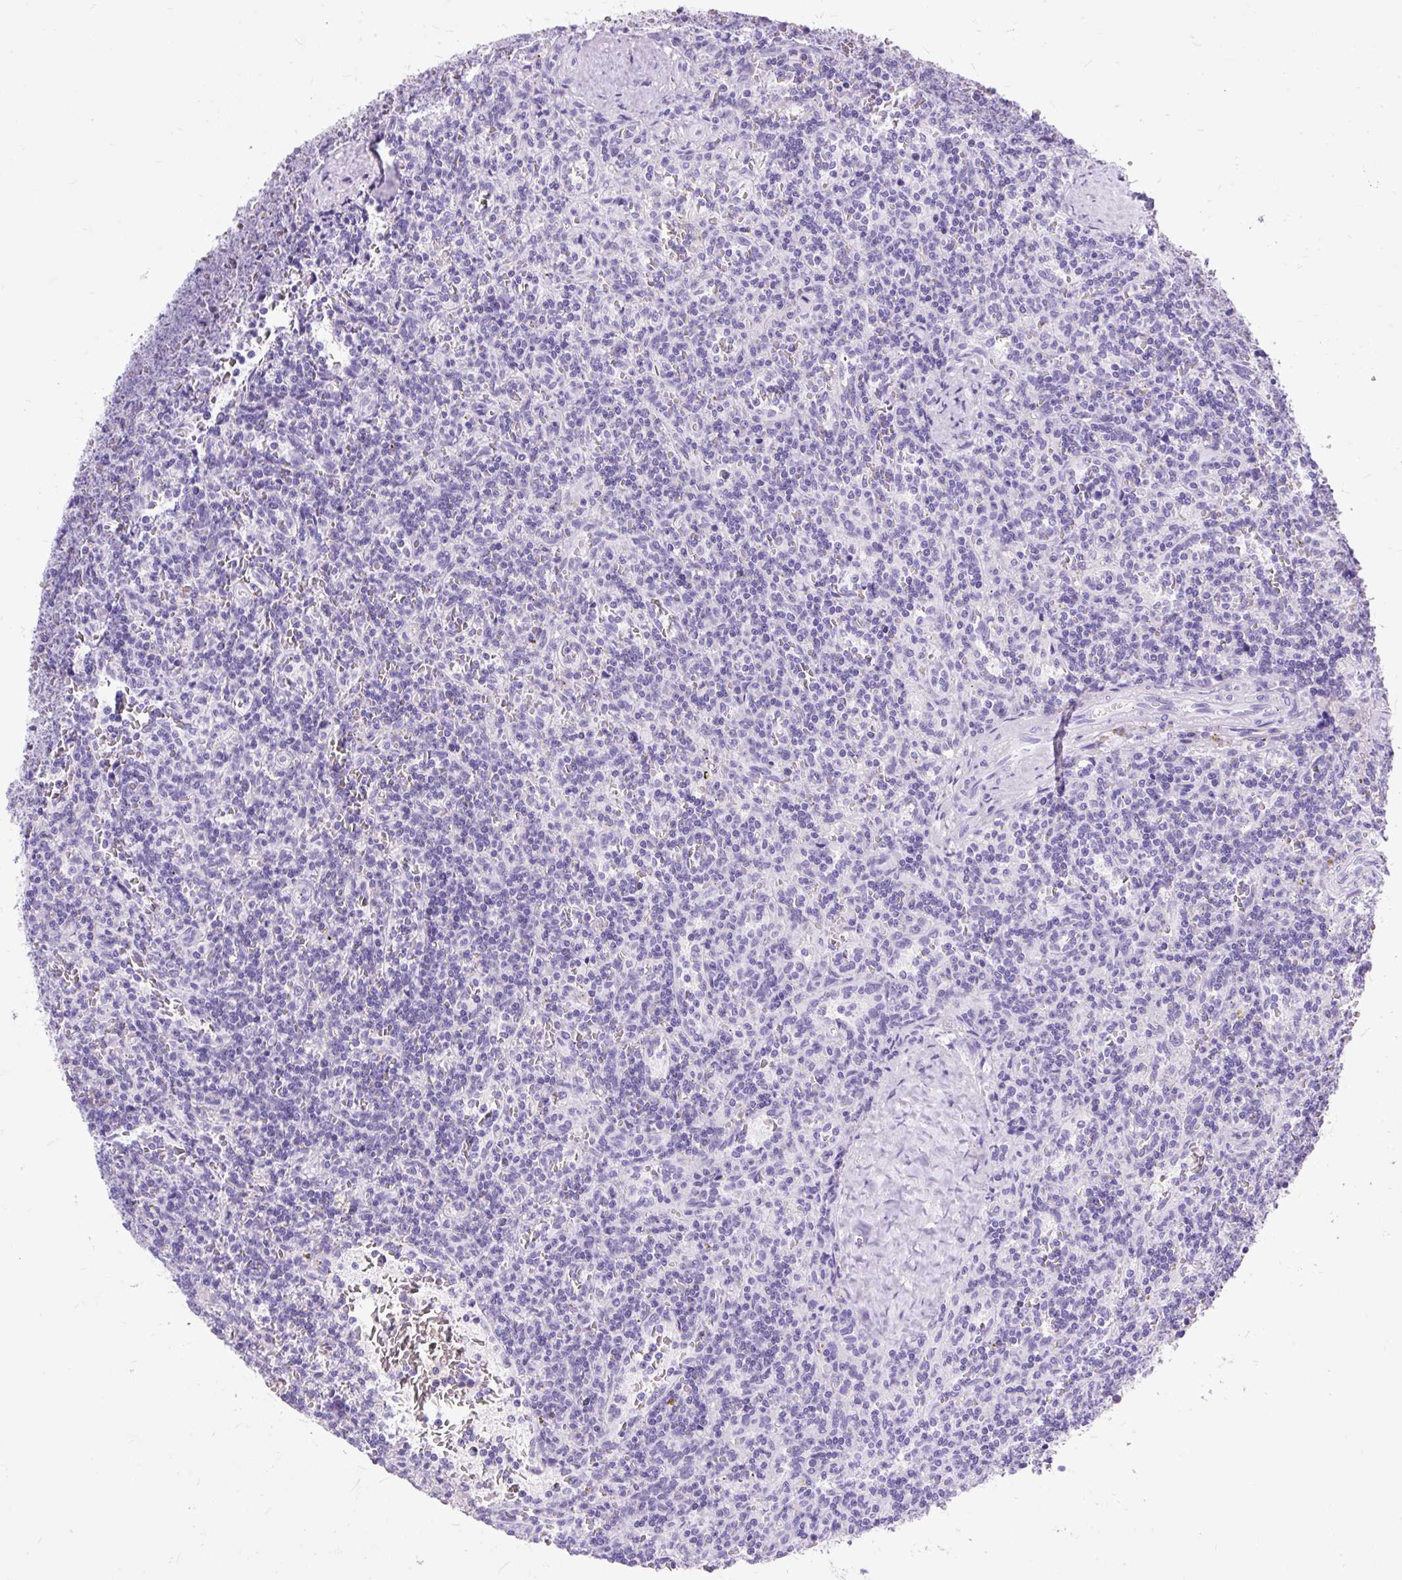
{"staining": {"intensity": "negative", "quantity": "none", "location": "none"}, "tissue": "lymphoma", "cell_type": "Tumor cells", "image_type": "cancer", "snomed": [{"axis": "morphology", "description": "Malignant lymphoma, non-Hodgkin's type, Low grade"}, {"axis": "topography", "description": "Spleen"}], "caption": "There is no significant staining in tumor cells of low-grade malignant lymphoma, non-Hodgkin's type.", "gene": "SCGB1A1", "patient": {"sex": "male", "age": 73}}